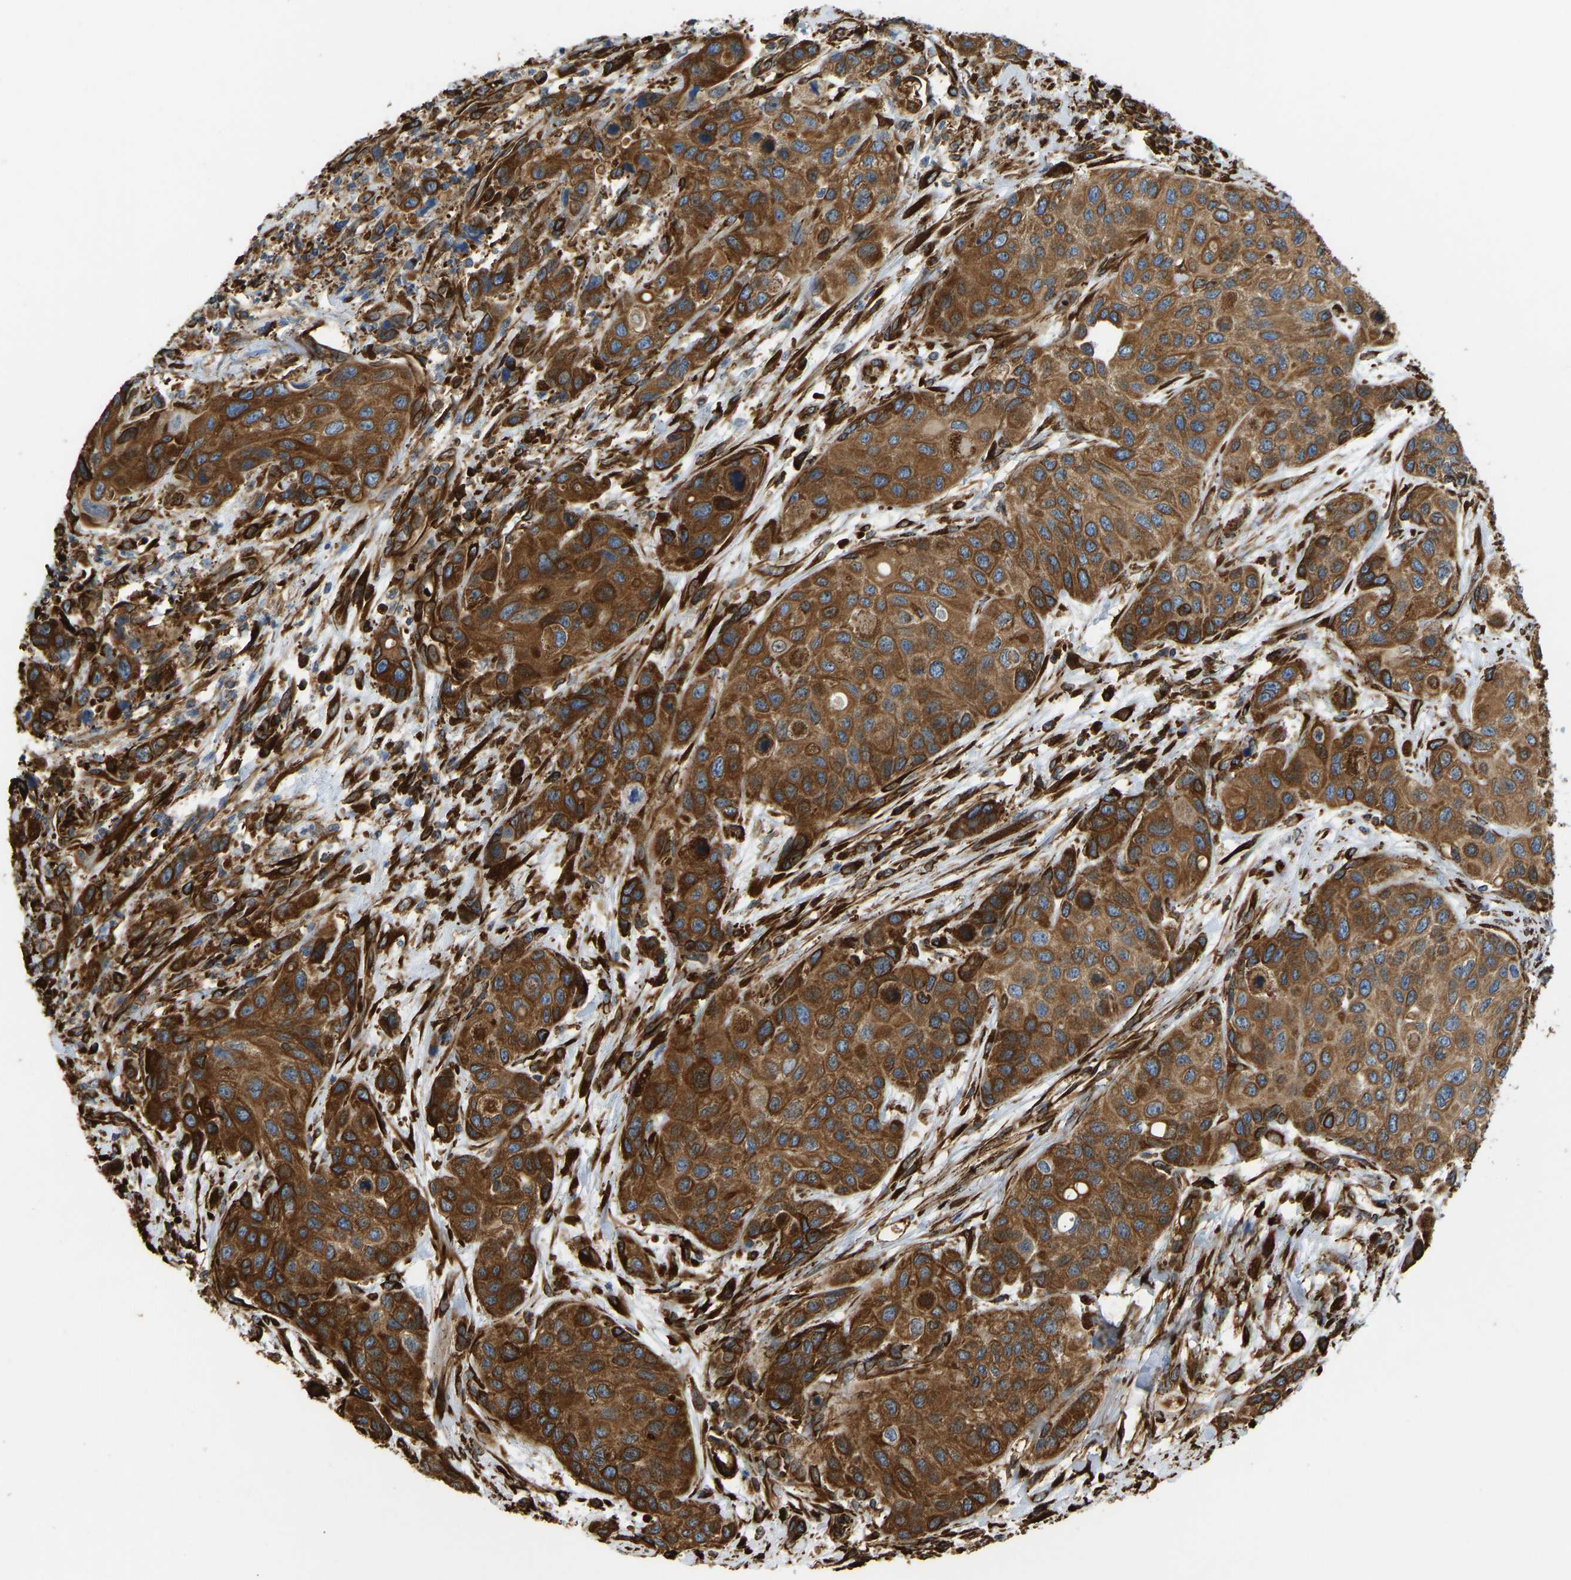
{"staining": {"intensity": "strong", "quantity": ">75%", "location": "cytoplasmic/membranous"}, "tissue": "urothelial cancer", "cell_type": "Tumor cells", "image_type": "cancer", "snomed": [{"axis": "morphology", "description": "Urothelial carcinoma, High grade"}, {"axis": "topography", "description": "Urinary bladder"}], "caption": "A brown stain highlights strong cytoplasmic/membranous staining of a protein in human urothelial cancer tumor cells.", "gene": "BEX3", "patient": {"sex": "female", "age": 56}}